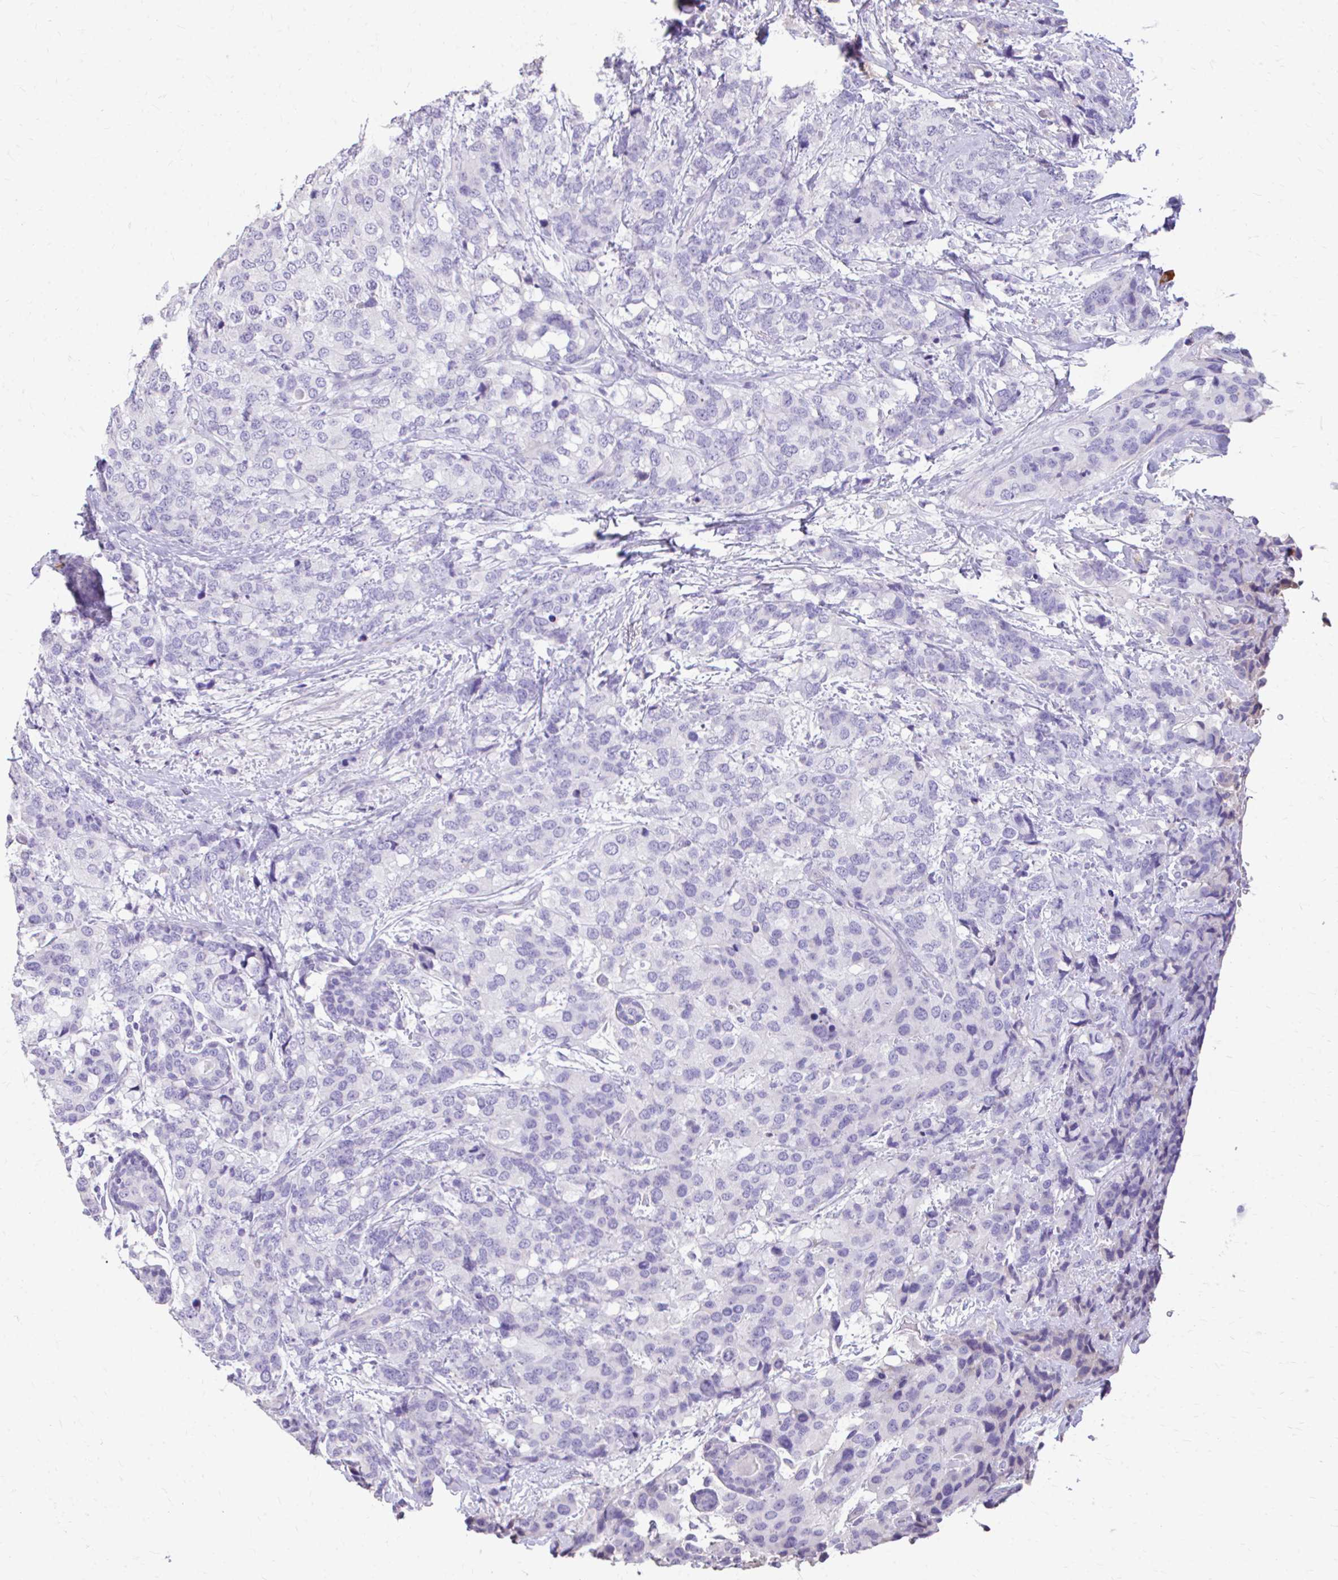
{"staining": {"intensity": "negative", "quantity": "none", "location": "none"}, "tissue": "breast cancer", "cell_type": "Tumor cells", "image_type": "cancer", "snomed": [{"axis": "morphology", "description": "Lobular carcinoma"}, {"axis": "topography", "description": "Breast"}], "caption": "An immunohistochemistry (IHC) photomicrograph of breast cancer is shown. There is no staining in tumor cells of breast cancer.", "gene": "CFH", "patient": {"sex": "female", "age": 59}}